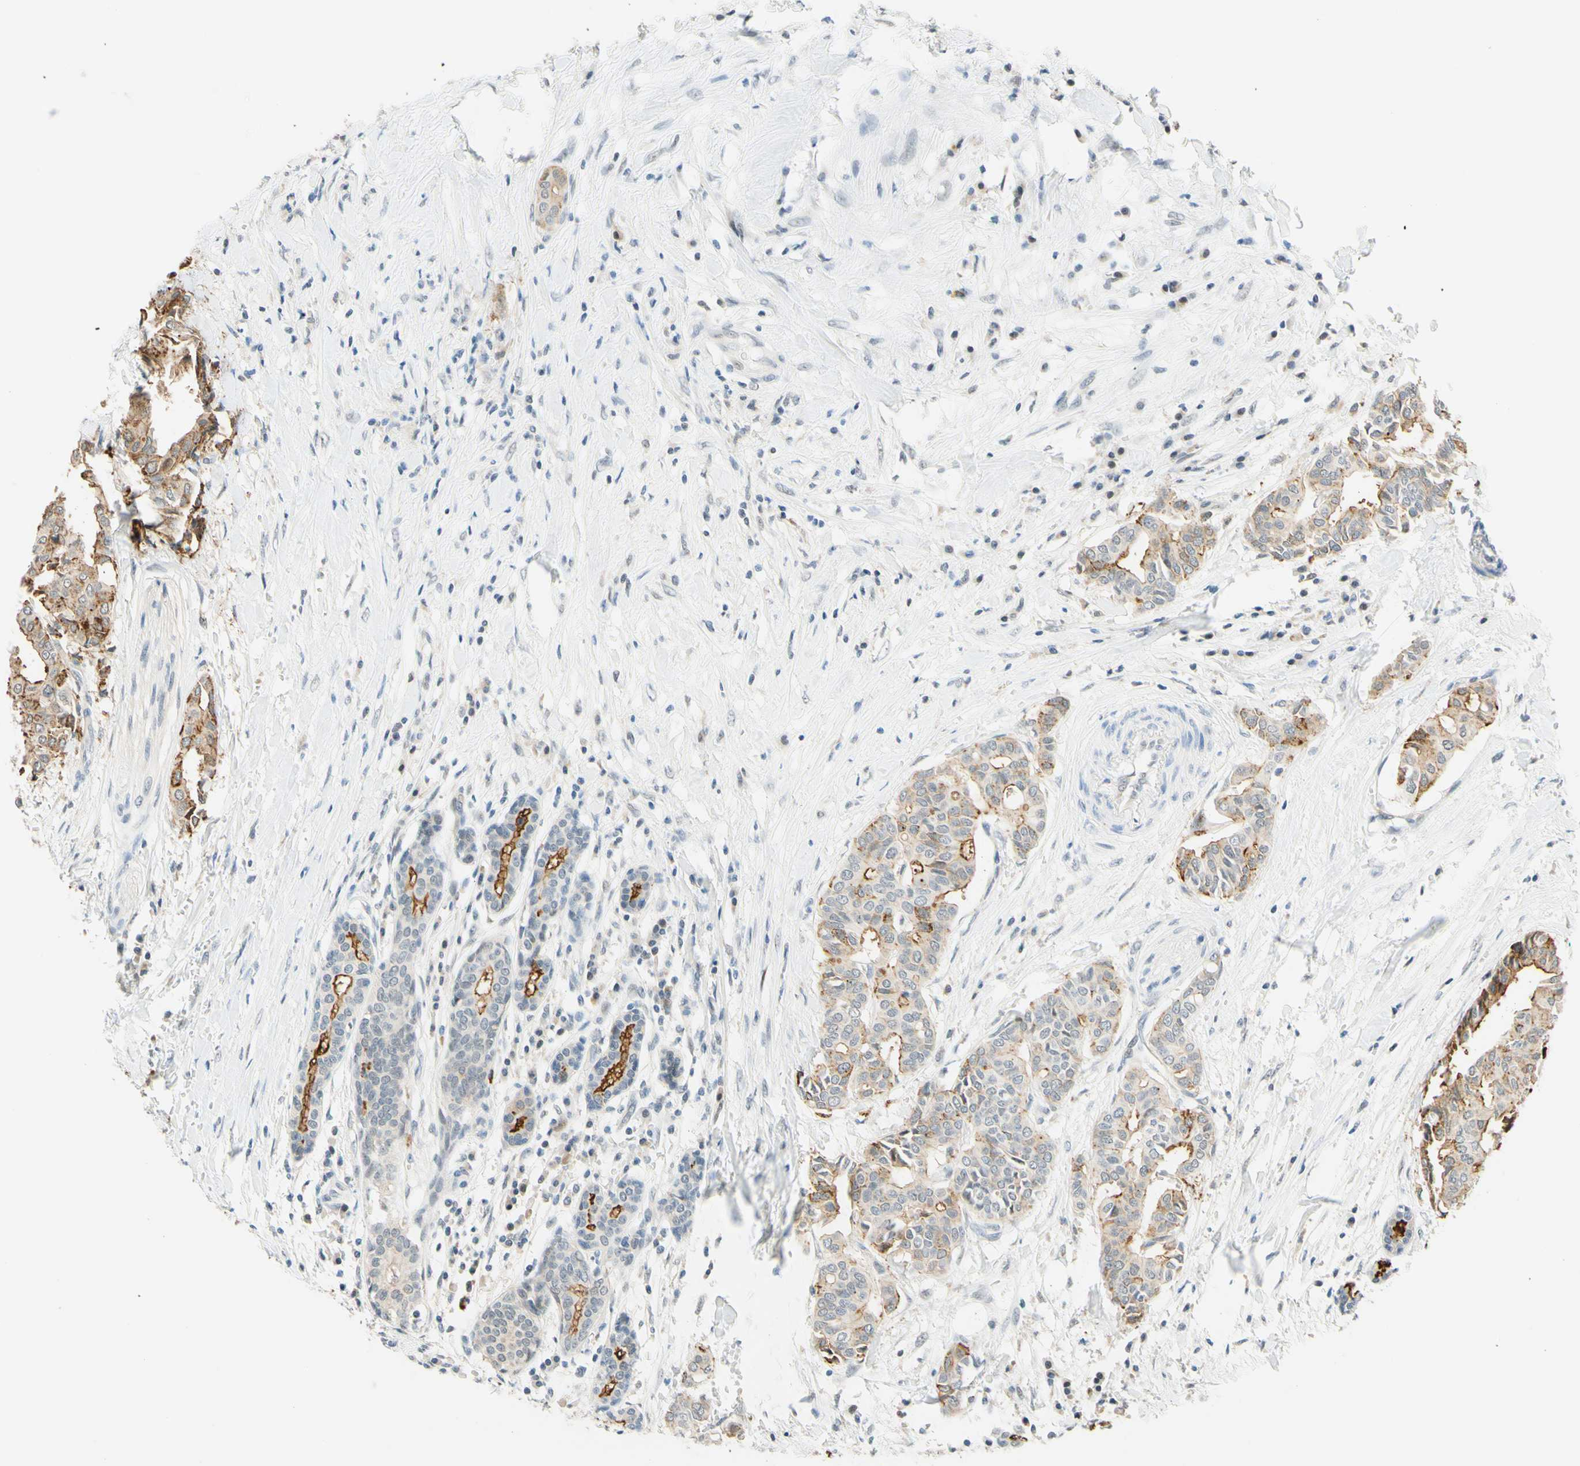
{"staining": {"intensity": "moderate", "quantity": ">75%", "location": "cytoplasmic/membranous"}, "tissue": "head and neck cancer", "cell_type": "Tumor cells", "image_type": "cancer", "snomed": [{"axis": "morphology", "description": "Adenocarcinoma, NOS"}, {"axis": "topography", "description": "Salivary gland"}, {"axis": "topography", "description": "Head-Neck"}], "caption": "Protein staining of adenocarcinoma (head and neck) tissue shows moderate cytoplasmic/membranous expression in approximately >75% of tumor cells.", "gene": "TREM2", "patient": {"sex": "female", "age": 59}}